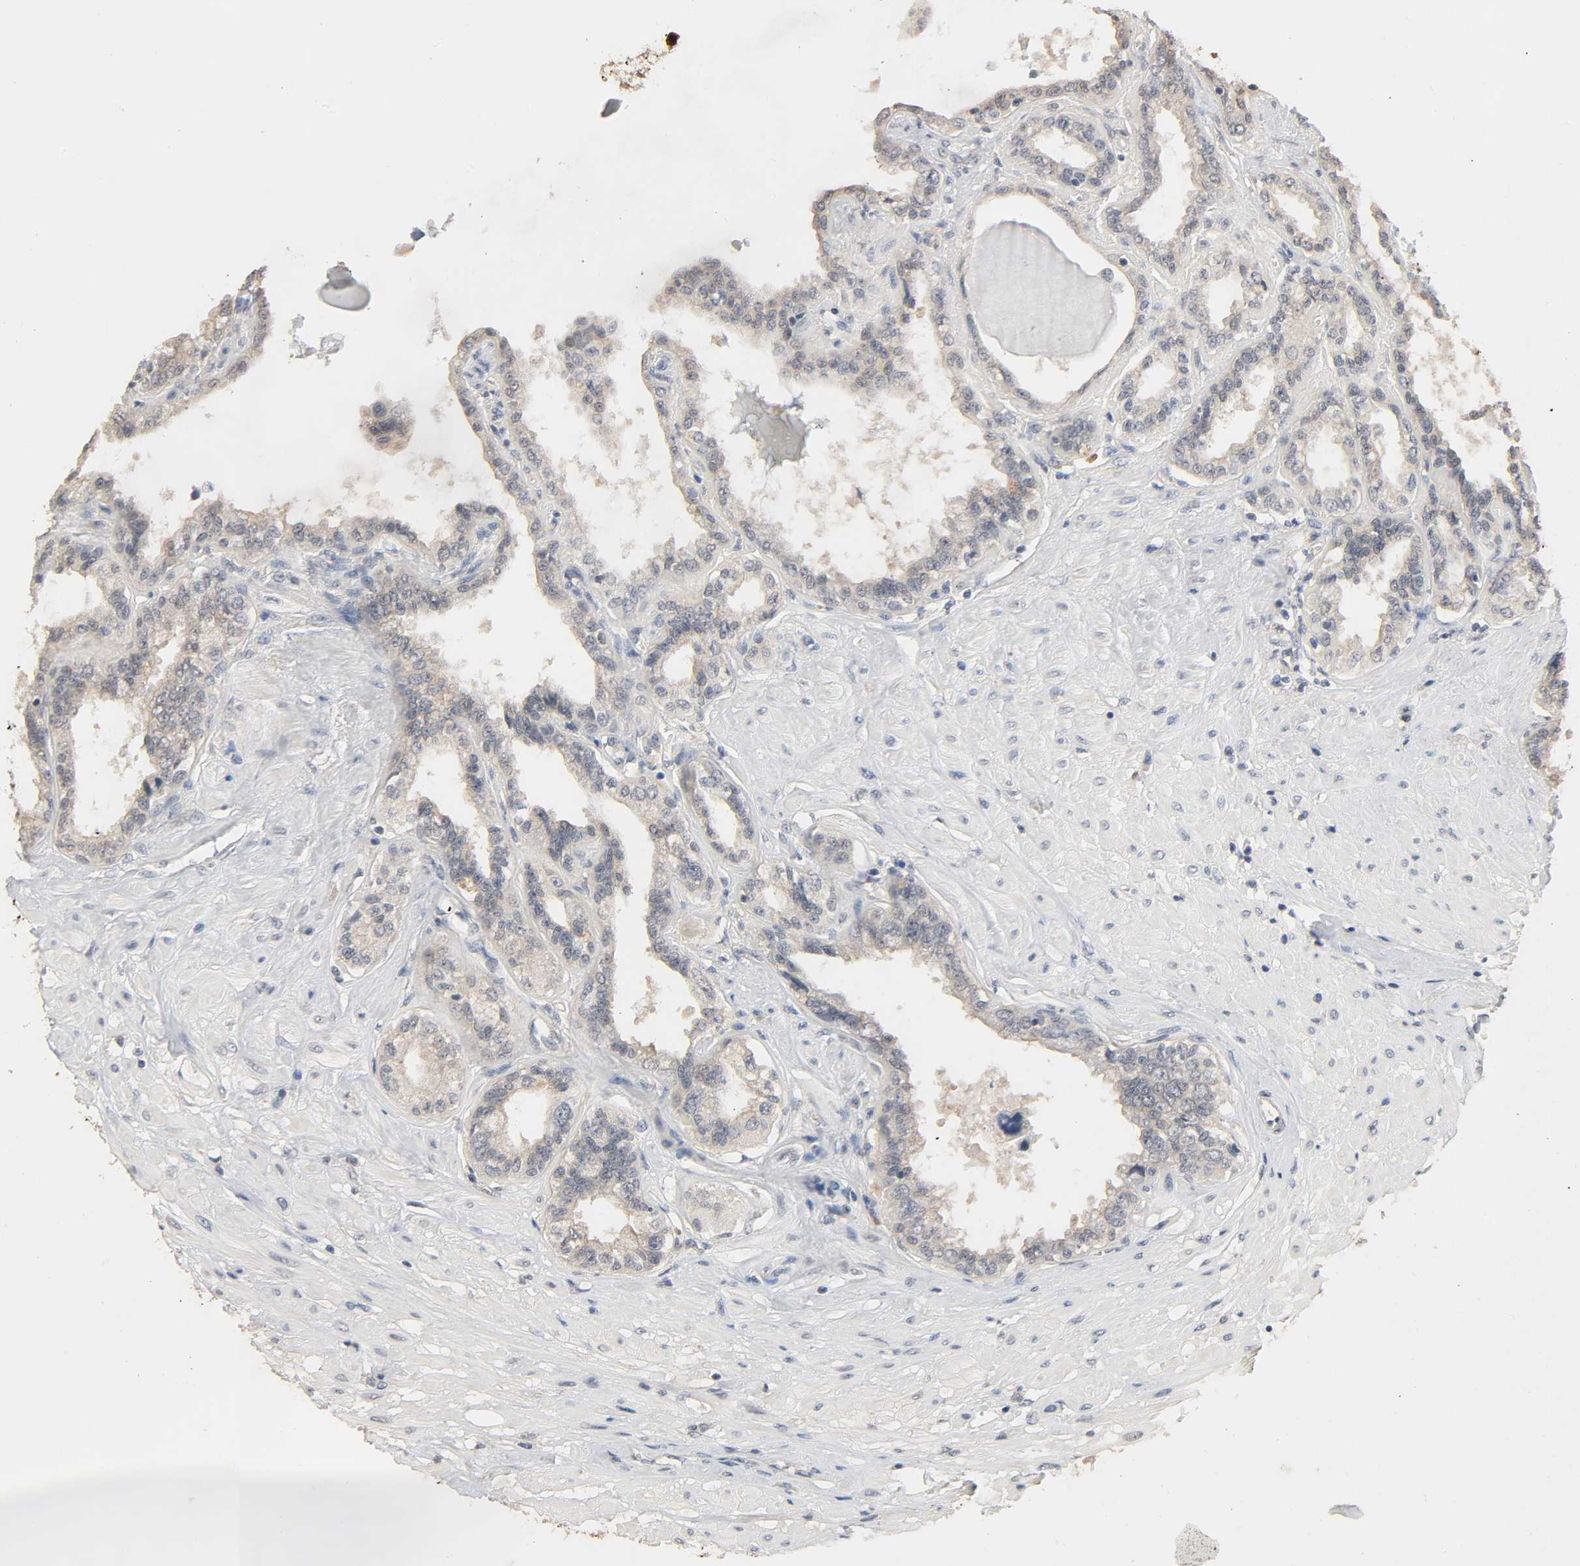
{"staining": {"intensity": "weak", "quantity": "<25%", "location": "cytoplasmic/membranous"}, "tissue": "seminal vesicle", "cell_type": "Glandular cells", "image_type": "normal", "snomed": [{"axis": "morphology", "description": "Normal tissue, NOS"}, {"axis": "morphology", "description": "Inflammation, NOS"}, {"axis": "topography", "description": "Urinary bladder"}, {"axis": "topography", "description": "Prostate"}, {"axis": "topography", "description": "Seminal veicle"}], "caption": "A high-resolution histopathology image shows IHC staining of benign seminal vesicle, which demonstrates no significant staining in glandular cells.", "gene": "MAGEA8", "patient": {"sex": "male", "age": 82}}